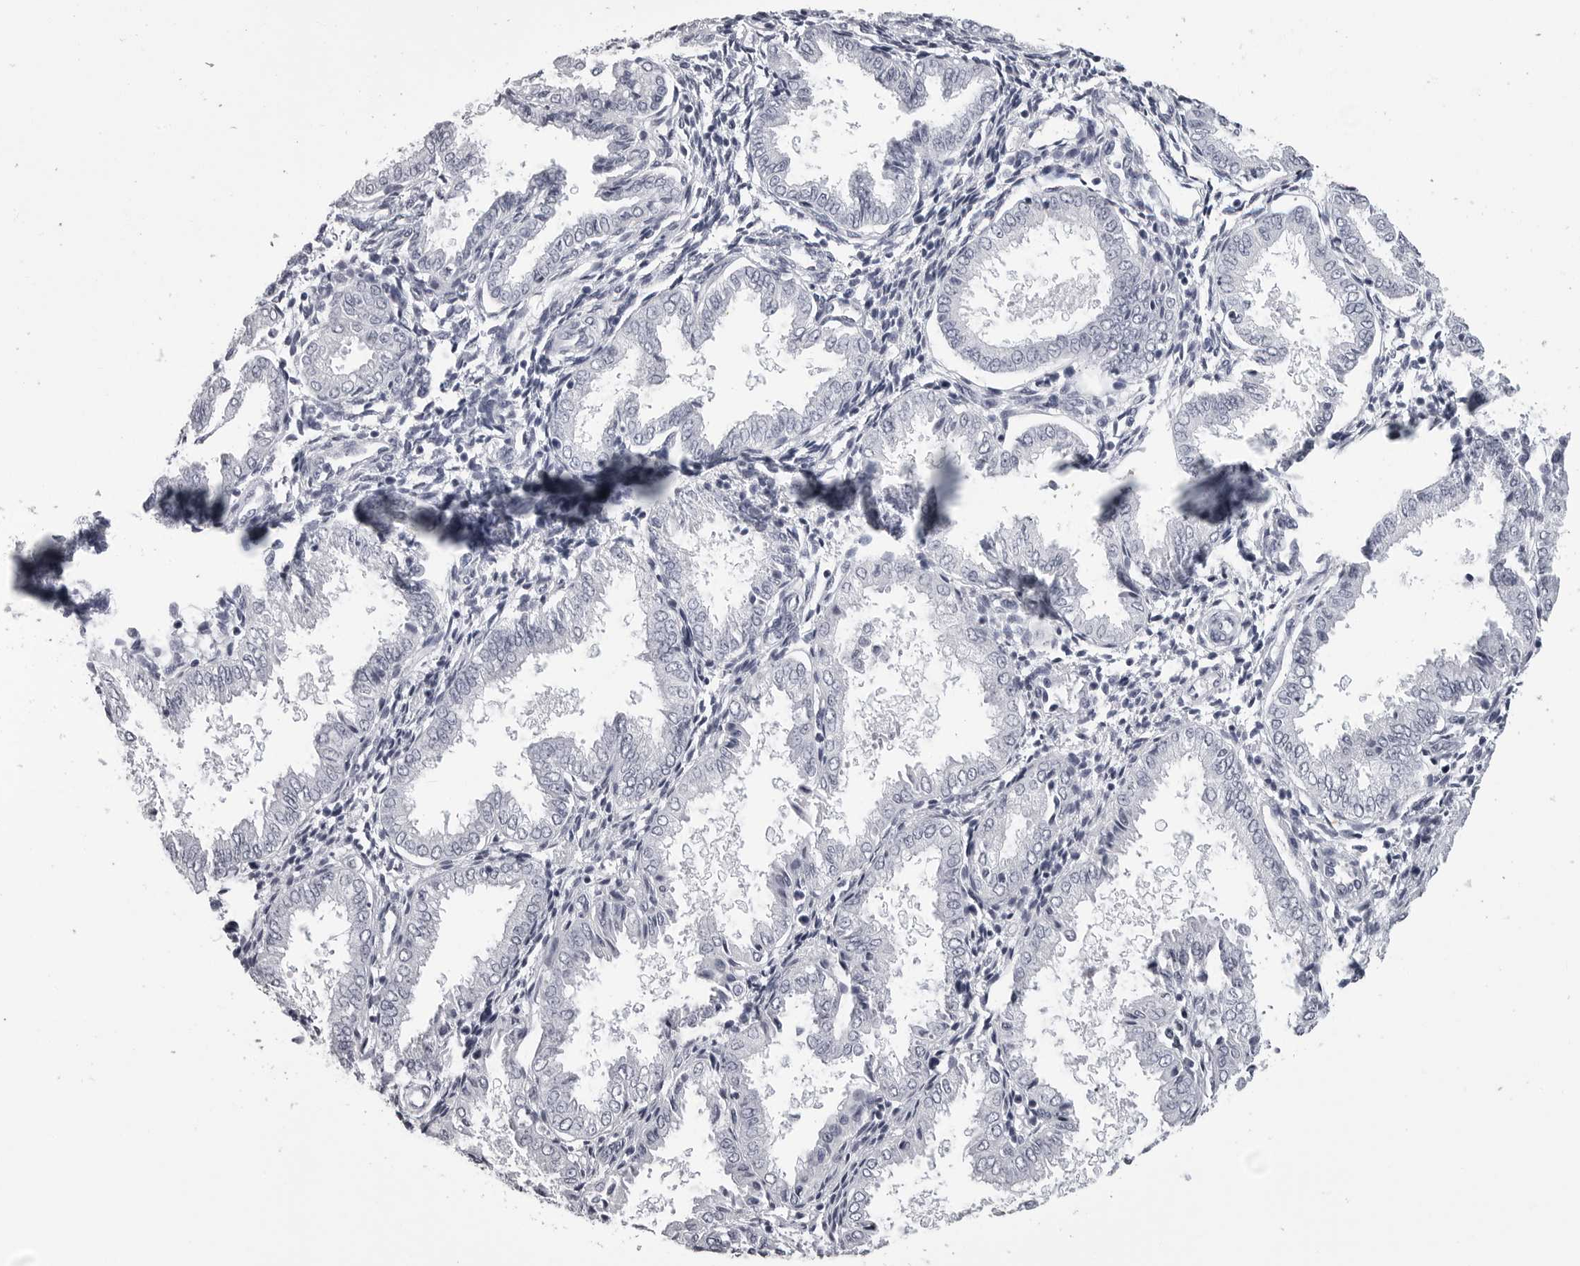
{"staining": {"intensity": "negative", "quantity": "none", "location": "none"}, "tissue": "endometrium", "cell_type": "Cells in endometrial stroma", "image_type": "normal", "snomed": [{"axis": "morphology", "description": "Normal tissue, NOS"}, {"axis": "topography", "description": "Endometrium"}], "caption": "DAB (3,3'-diaminobenzidine) immunohistochemical staining of normal human endometrium demonstrates no significant expression in cells in endometrial stroma.", "gene": "BPIFA1", "patient": {"sex": "female", "age": 33}}